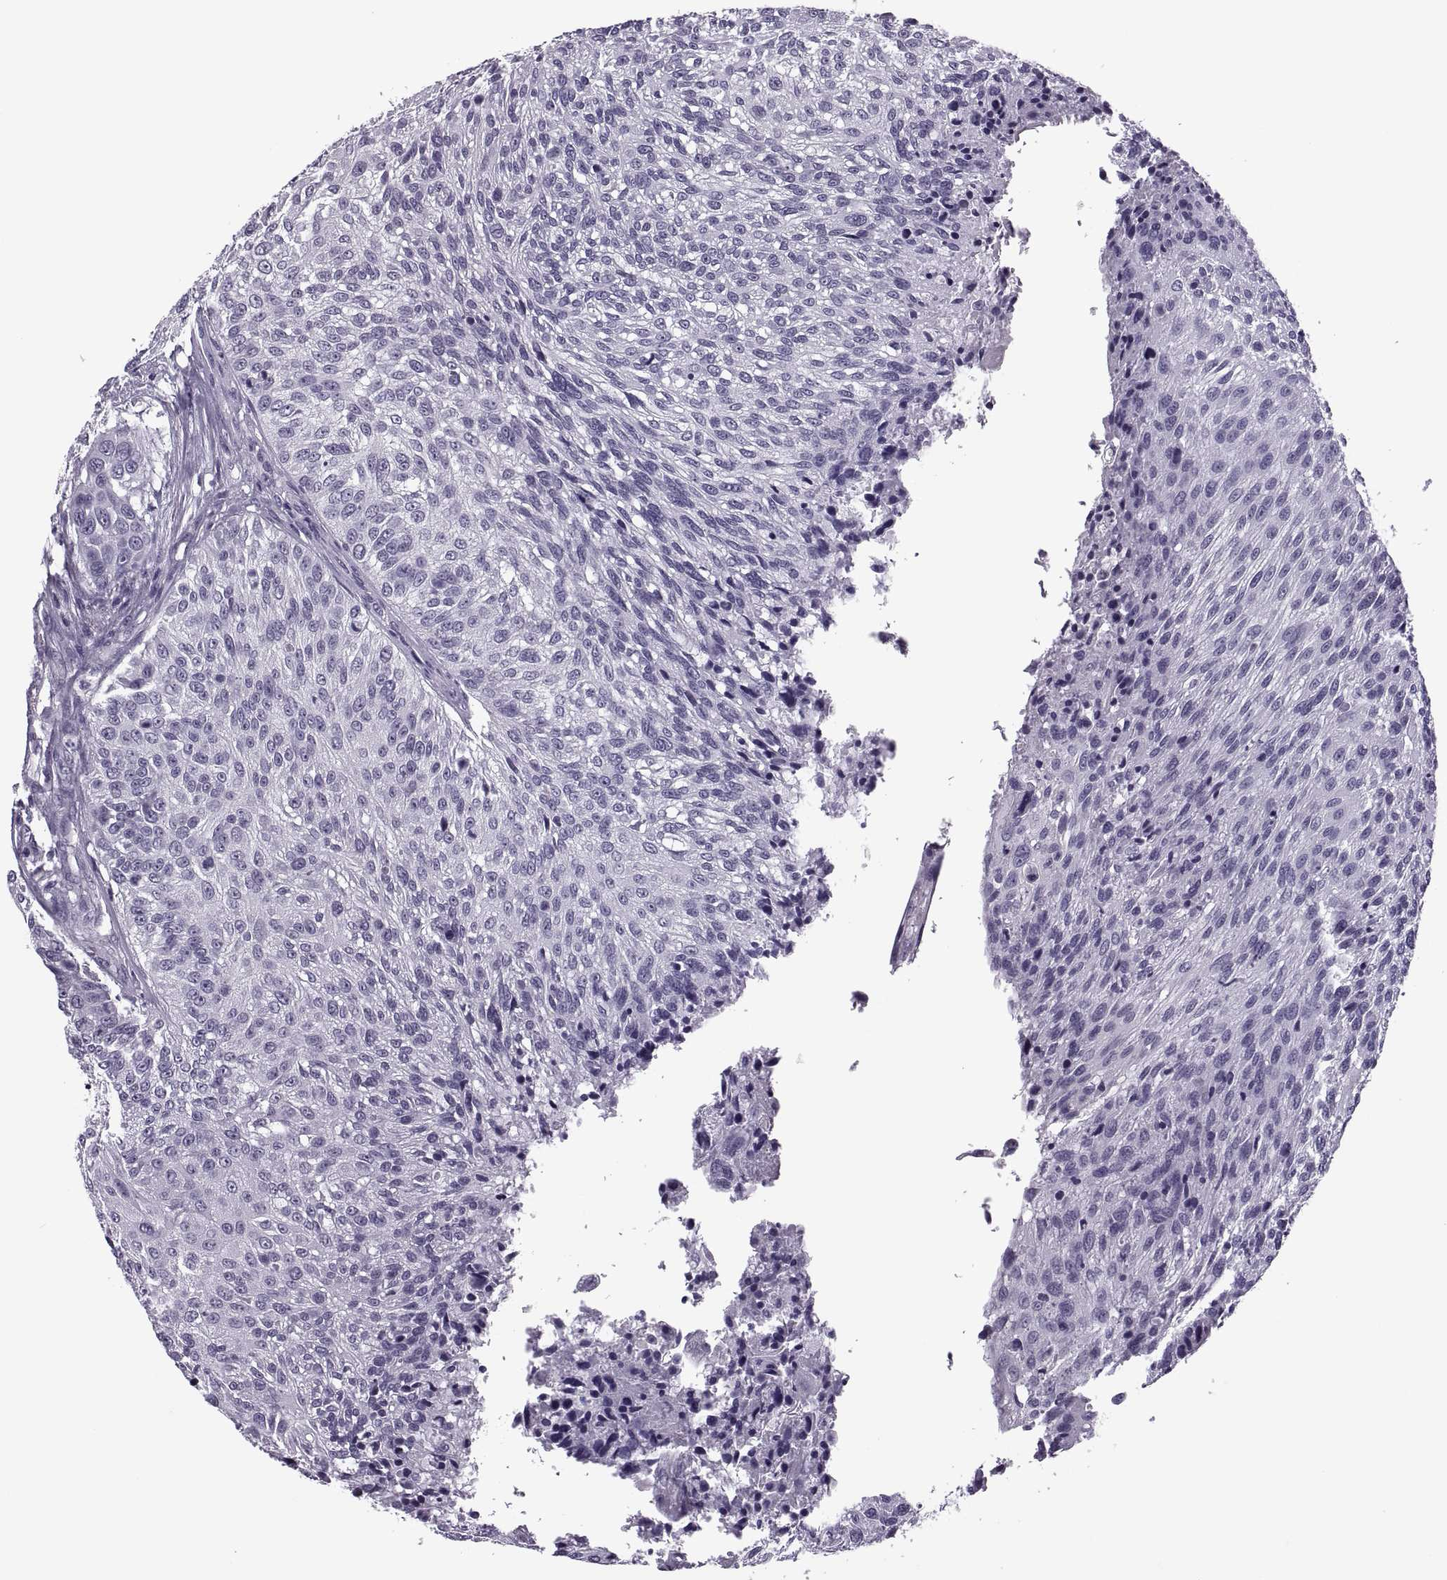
{"staining": {"intensity": "negative", "quantity": "none", "location": "none"}, "tissue": "urothelial cancer", "cell_type": "Tumor cells", "image_type": "cancer", "snomed": [{"axis": "morphology", "description": "Urothelial carcinoma, NOS"}, {"axis": "topography", "description": "Urinary bladder"}], "caption": "IHC photomicrograph of neoplastic tissue: human transitional cell carcinoma stained with DAB shows no significant protein positivity in tumor cells.", "gene": "SYNGR4", "patient": {"sex": "male", "age": 55}}